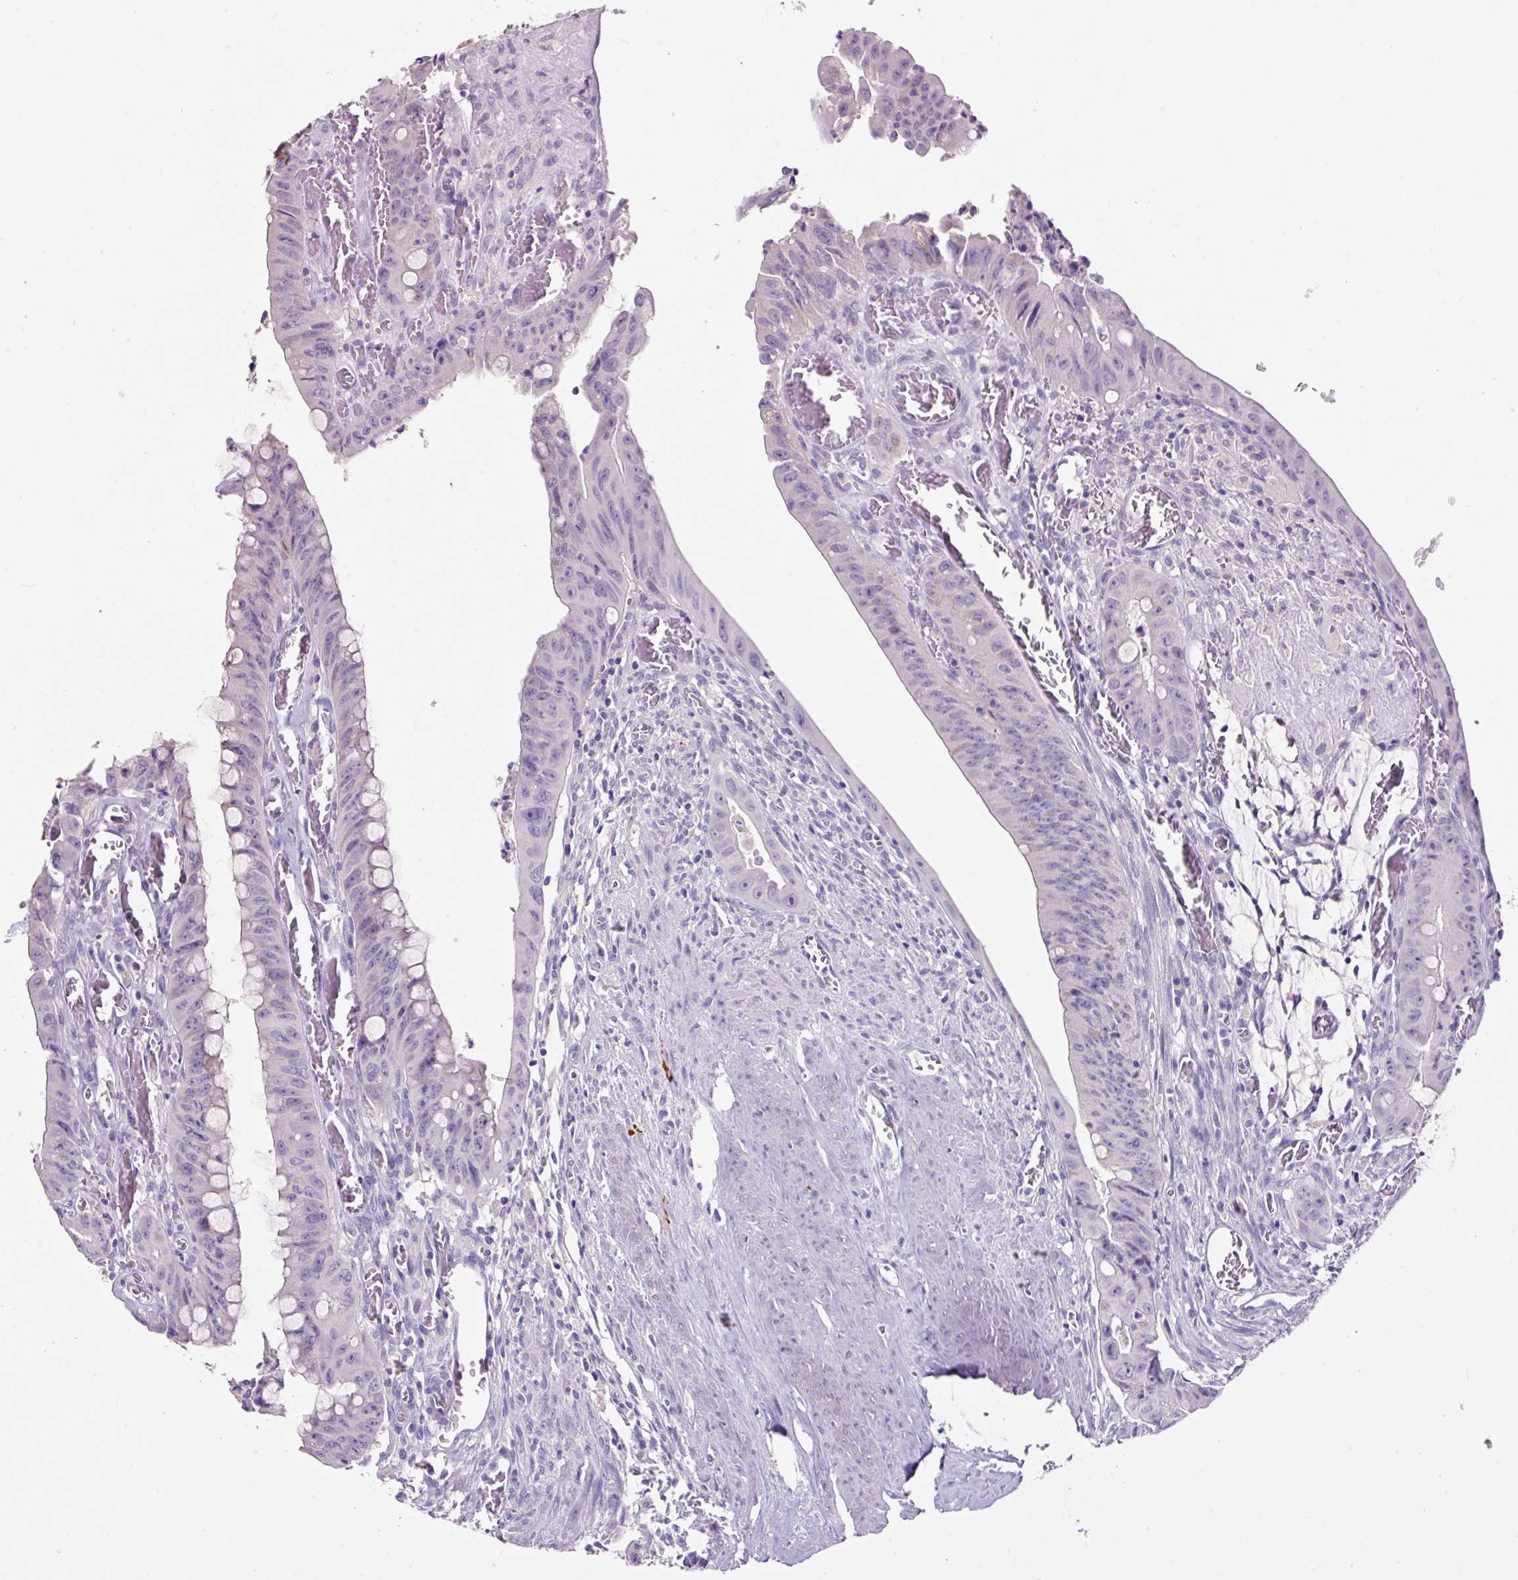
{"staining": {"intensity": "negative", "quantity": "none", "location": "none"}, "tissue": "colorectal cancer", "cell_type": "Tumor cells", "image_type": "cancer", "snomed": [{"axis": "morphology", "description": "Adenocarcinoma, NOS"}, {"axis": "topography", "description": "Rectum"}], "caption": "This is an IHC photomicrograph of colorectal adenocarcinoma. There is no expression in tumor cells.", "gene": "SYP", "patient": {"sex": "male", "age": 78}}